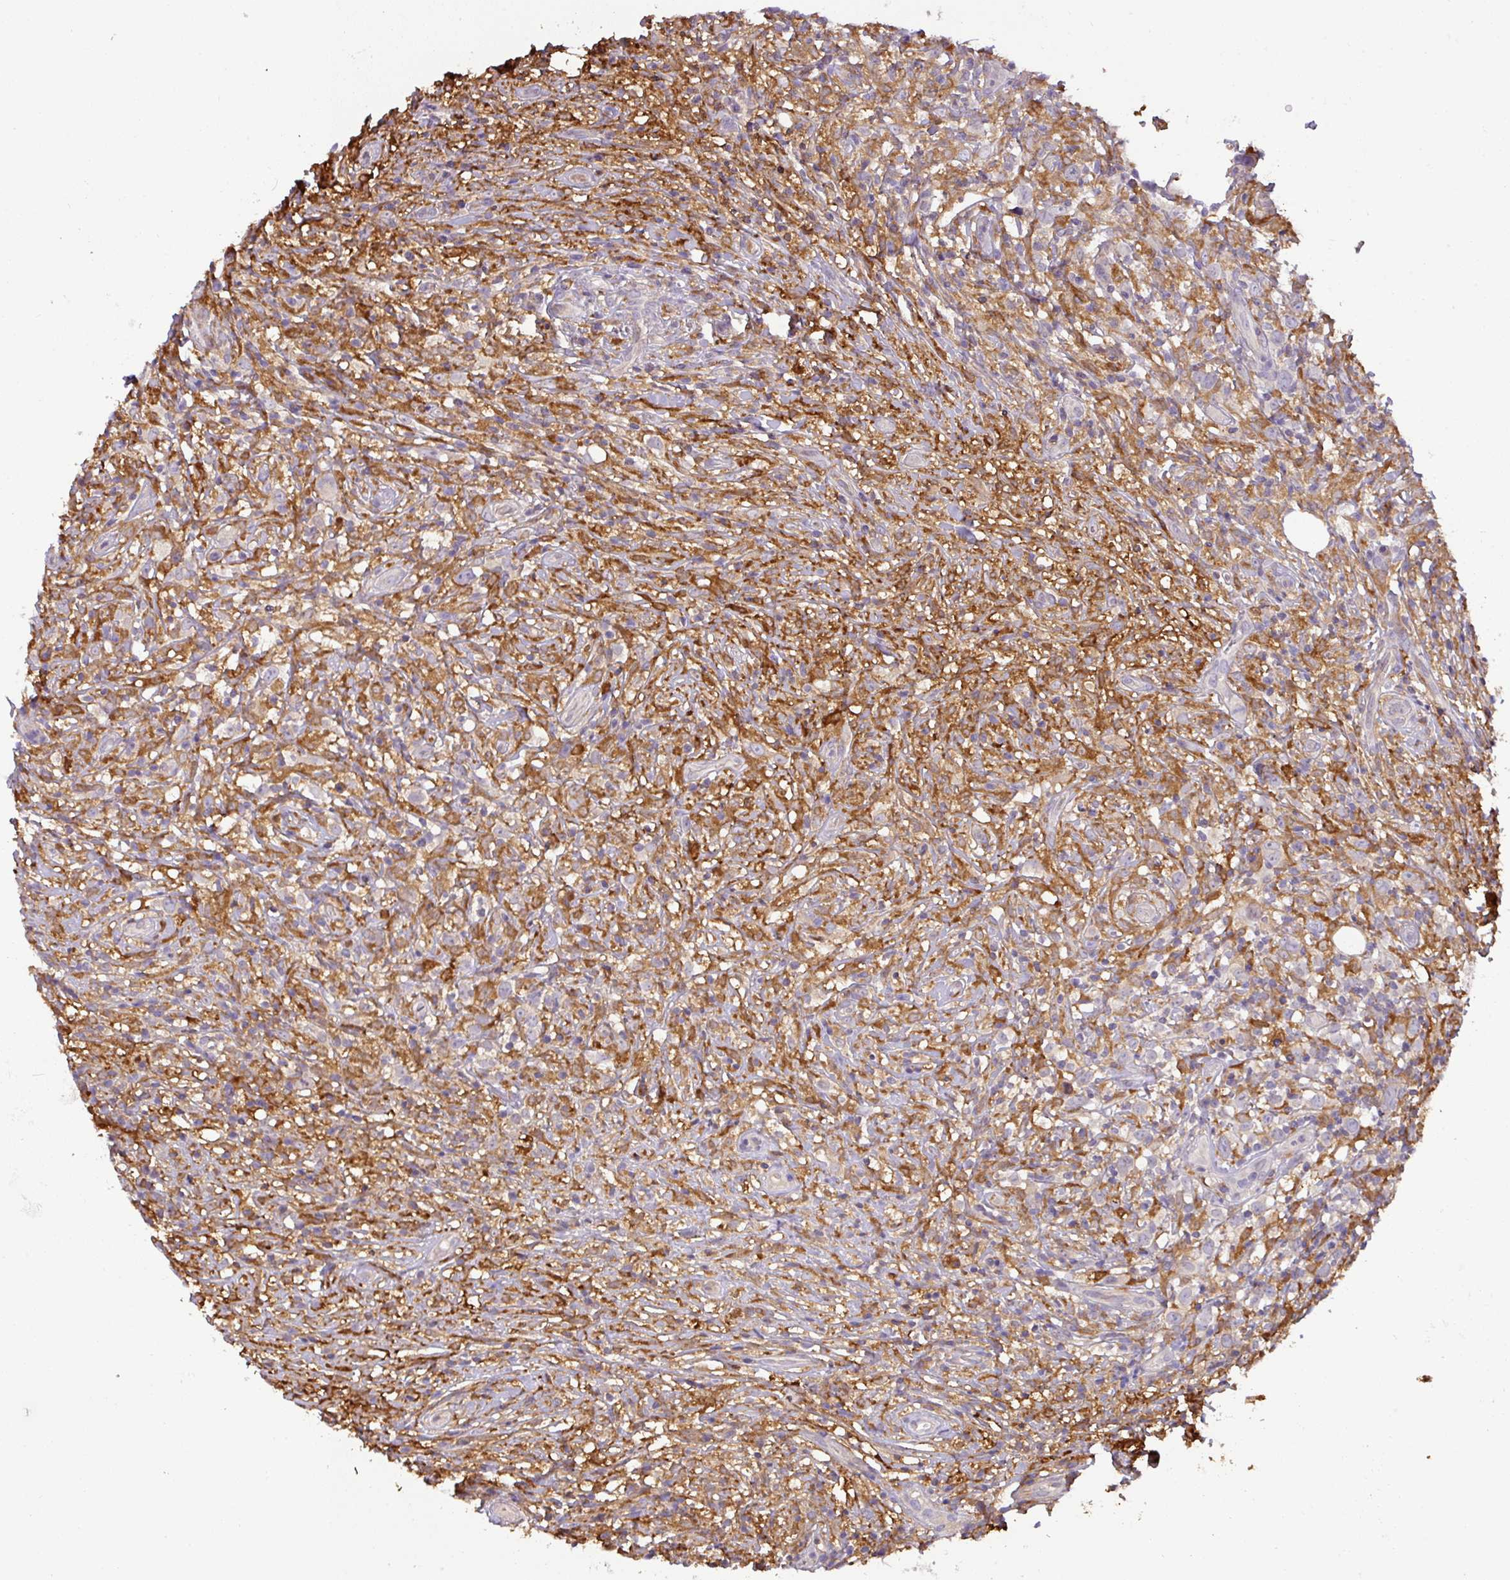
{"staining": {"intensity": "negative", "quantity": "none", "location": "none"}, "tissue": "lymphoma", "cell_type": "Tumor cells", "image_type": "cancer", "snomed": [{"axis": "morphology", "description": "Hodgkin's disease, NOS"}, {"axis": "topography", "description": "No Tissue"}], "caption": "This is an immunohistochemistry (IHC) image of lymphoma. There is no staining in tumor cells.", "gene": "GCNT7", "patient": {"sex": "female", "age": 21}}